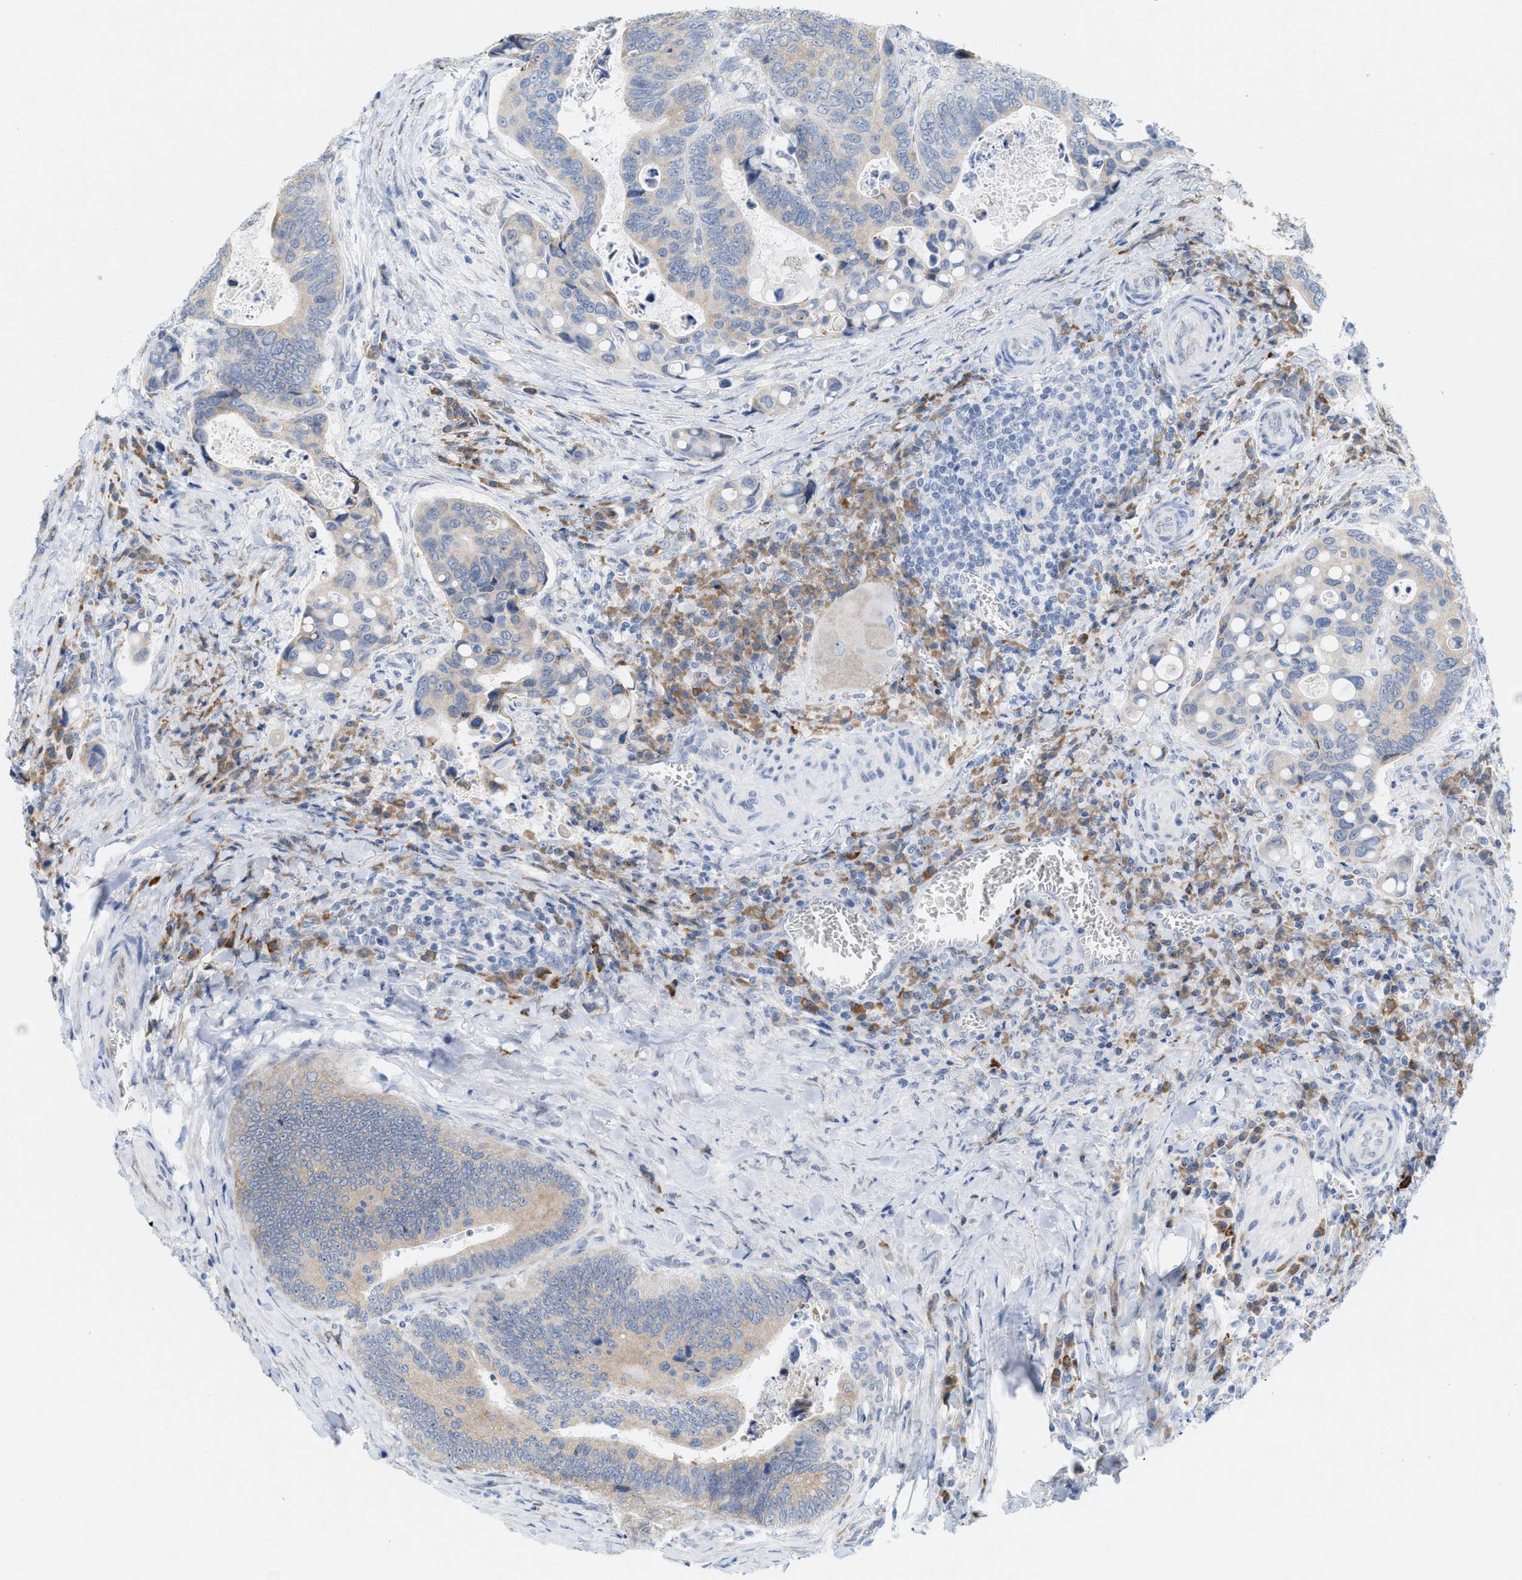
{"staining": {"intensity": "weak", "quantity": "25%-75%", "location": "cytoplasmic/membranous"}, "tissue": "colorectal cancer", "cell_type": "Tumor cells", "image_type": "cancer", "snomed": [{"axis": "morphology", "description": "Inflammation, NOS"}, {"axis": "morphology", "description": "Adenocarcinoma, NOS"}, {"axis": "topography", "description": "Colon"}], "caption": "An image of adenocarcinoma (colorectal) stained for a protein reveals weak cytoplasmic/membranous brown staining in tumor cells.", "gene": "KIFC3", "patient": {"sex": "male", "age": 72}}